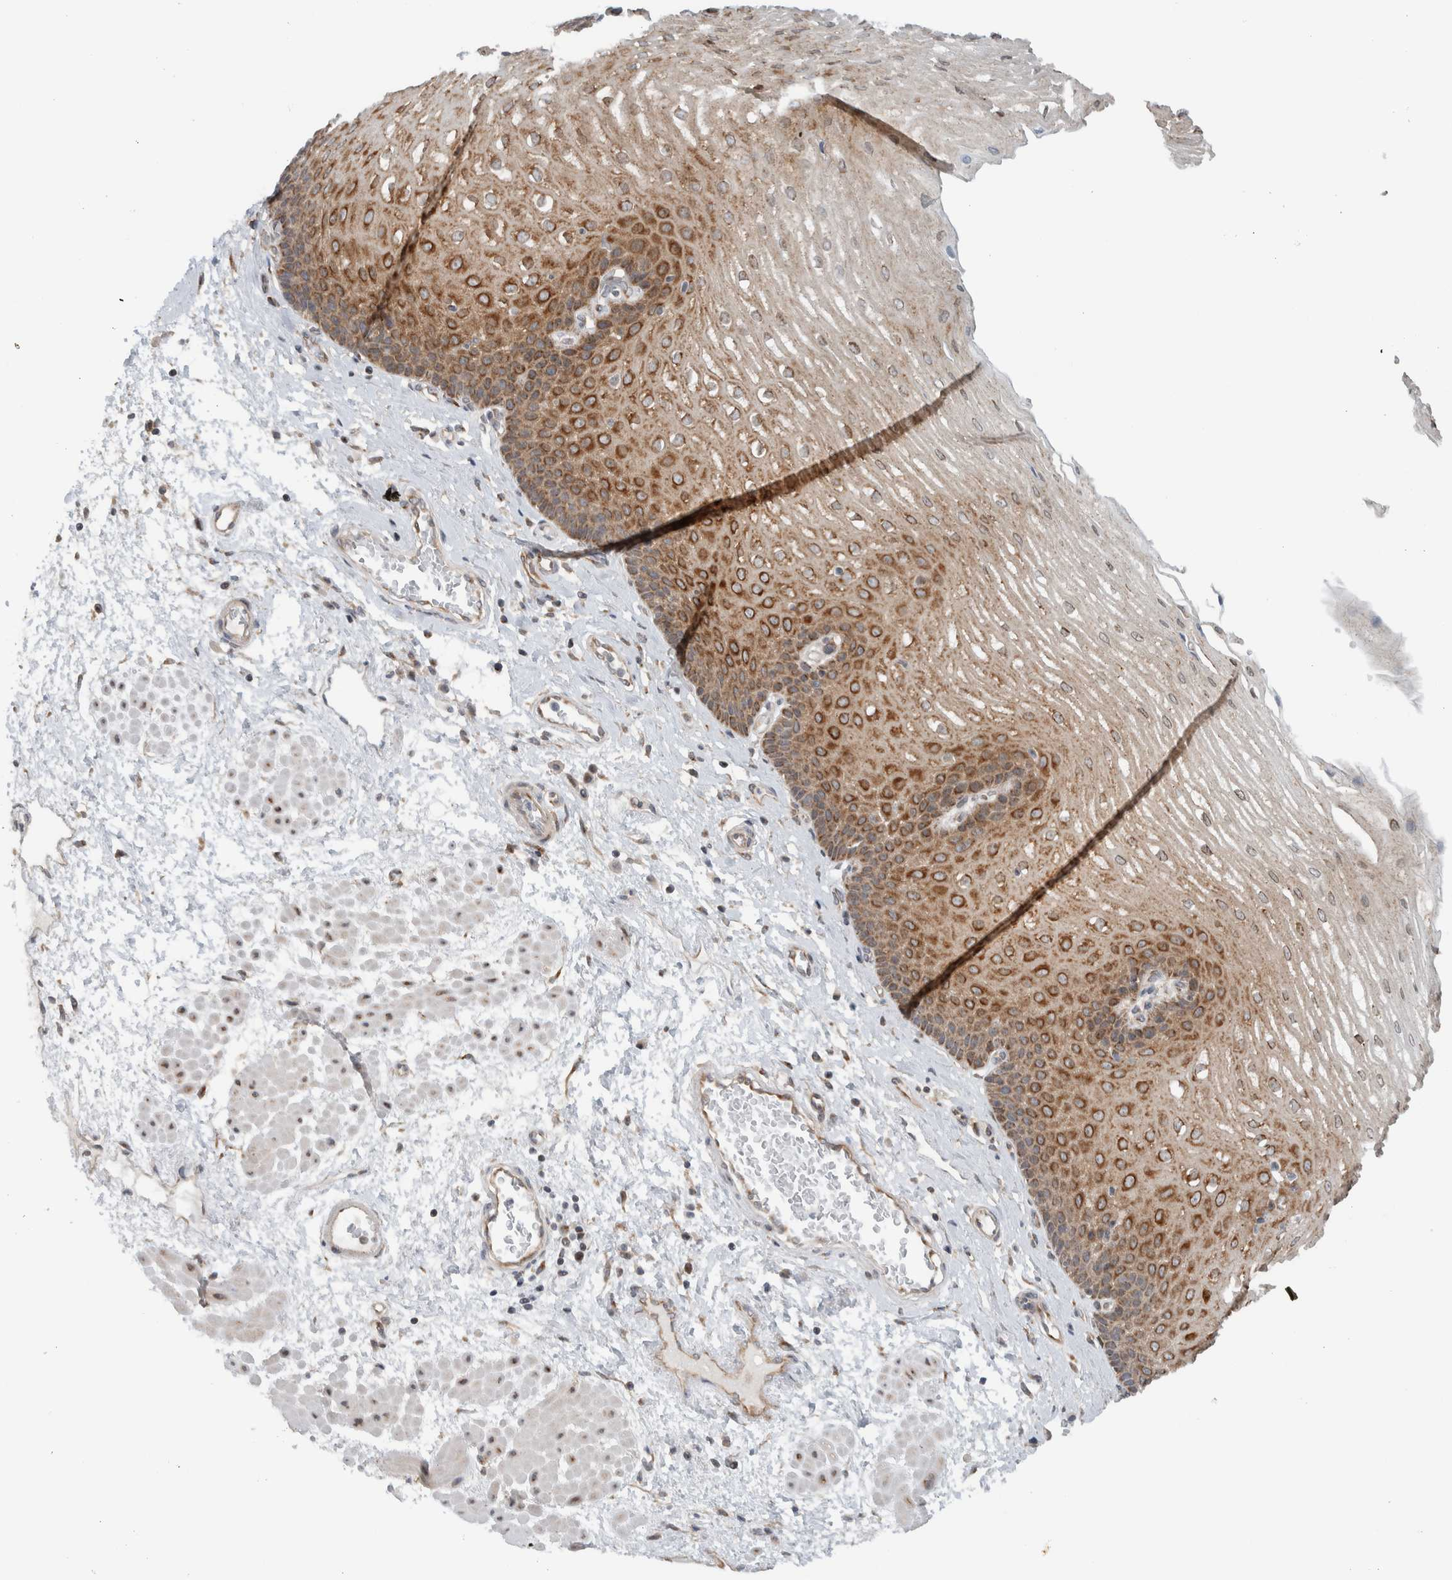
{"staining": {"intensity": "strong", "quantity": "25%-75%", "location": "cytoplasmic/membranous"}, "tissue": "esophagus", "cell_type": "Squamous epithelial cells", "image_type": "normal", "snomed": [{"axis": "morphology", "description": "Normal tissue, NOS"}, {"axis": "topography", "description": "Esophagus"}], "caption": "IHC (DAB (3,3'-diaminobenzidine)) staining of normal esophagus demonstrates strong cytoplasmic/membranous protein staining in approximately 25%-75% of squamous epithelial cells. The staining was performed using DAB, with brown indicating positive protein expression. Nuclei are stained blue with hematoxylin.", "gene": "RERE", "patient": {"sex": "male", "age": 48}}